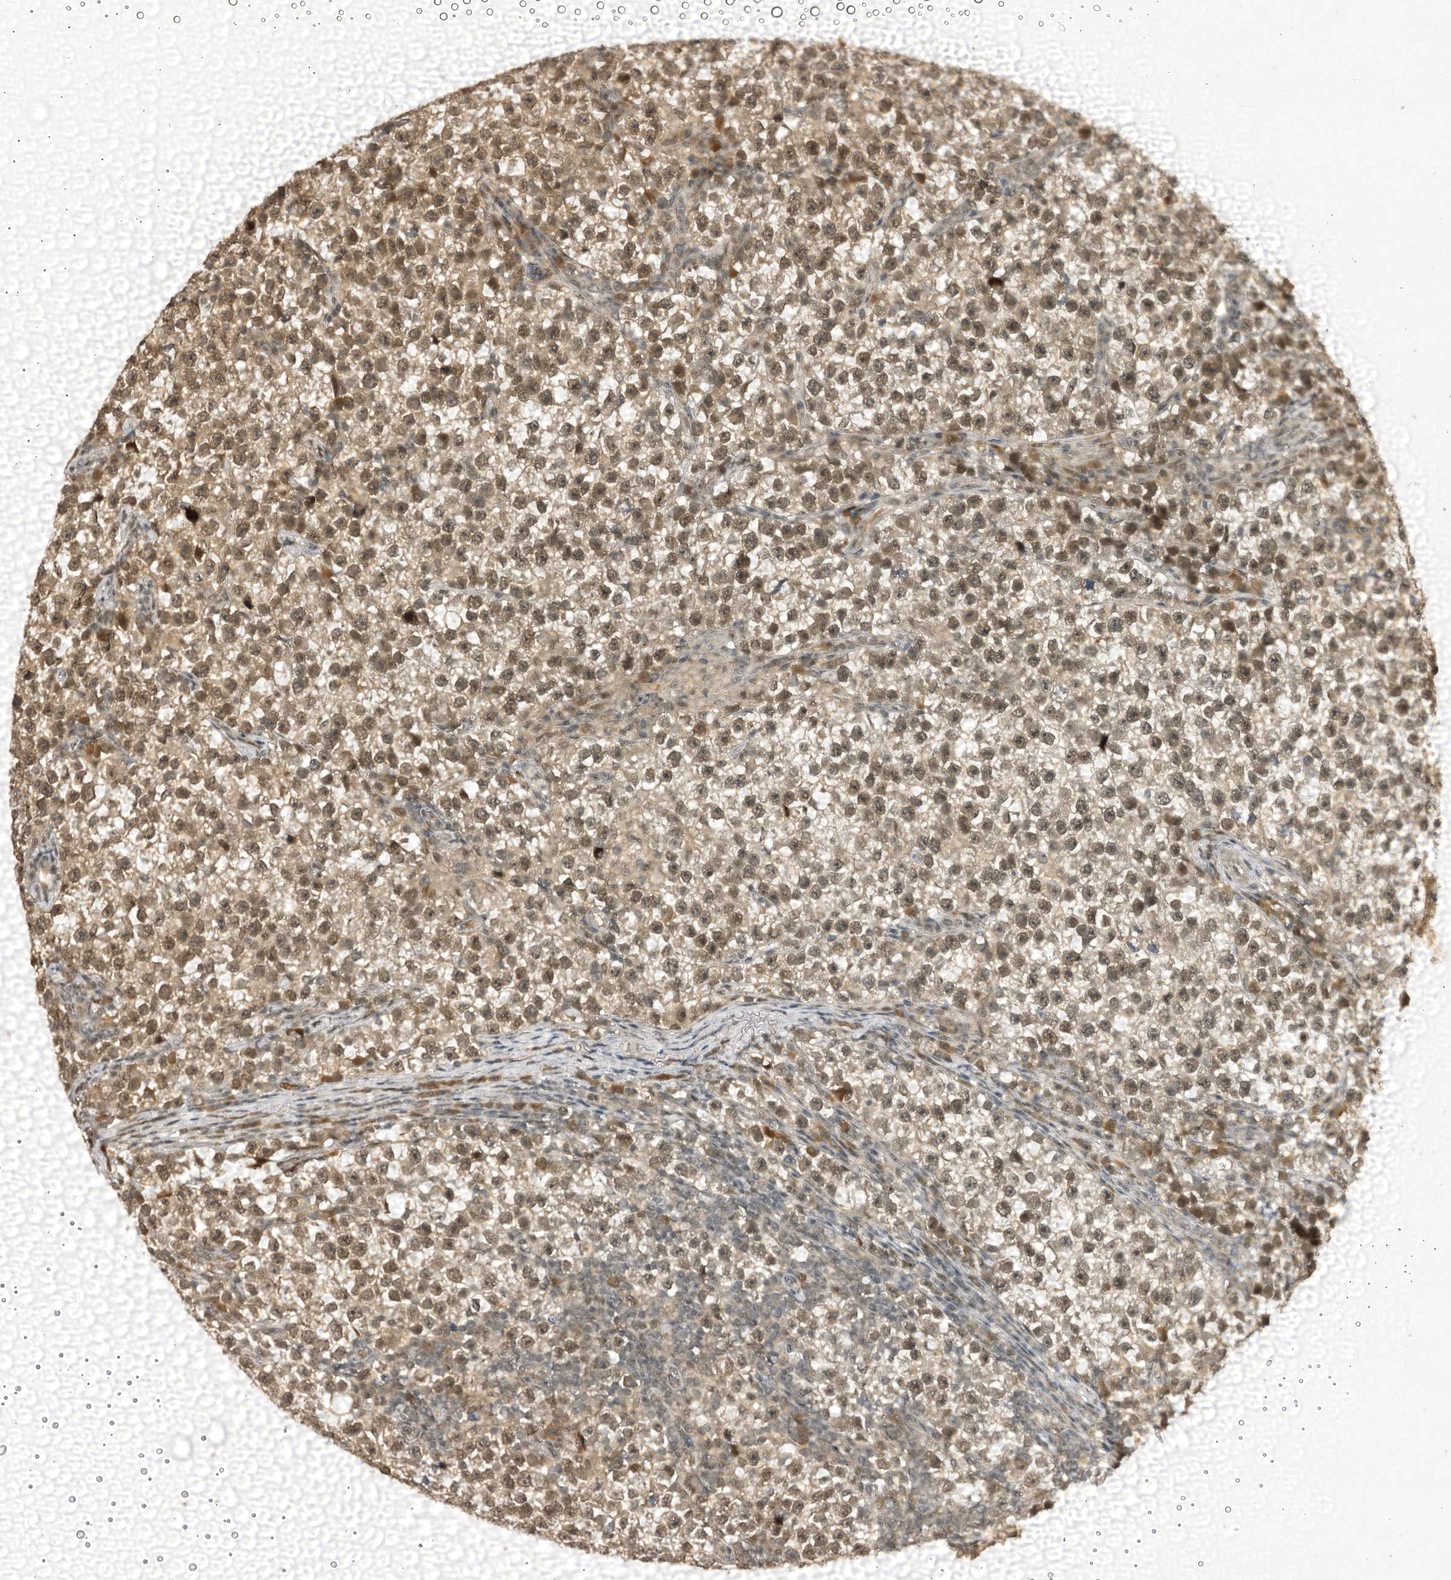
{"staining": {"intensity": "moderate", "quantity": ">75%", "location": "nuclear"}, "tissue": "testis cancer", "cell_type": "Tumor cells", "image_type": "cancer", "snomed": [{"axis": "morphology", "description": "Normal tissue, NOS"}, {"axis": "morphology", "description": "Seminoma, NOS"}, {"axis": "topography", "description": "Testis"}], "caption": "Seminoma (testis) tissue displays moderate nuclear positivity in about >75% of tumor cells, visualized by immunohistochemistry. The staining was performed using DAB (3,3'-diaminobenzidine), with brown indicating positive protein expression. Nuclei are stained blue with hematoxylin.", "gene": "TRAPPC4", "patient": {"sex": "male", "age": 43}}